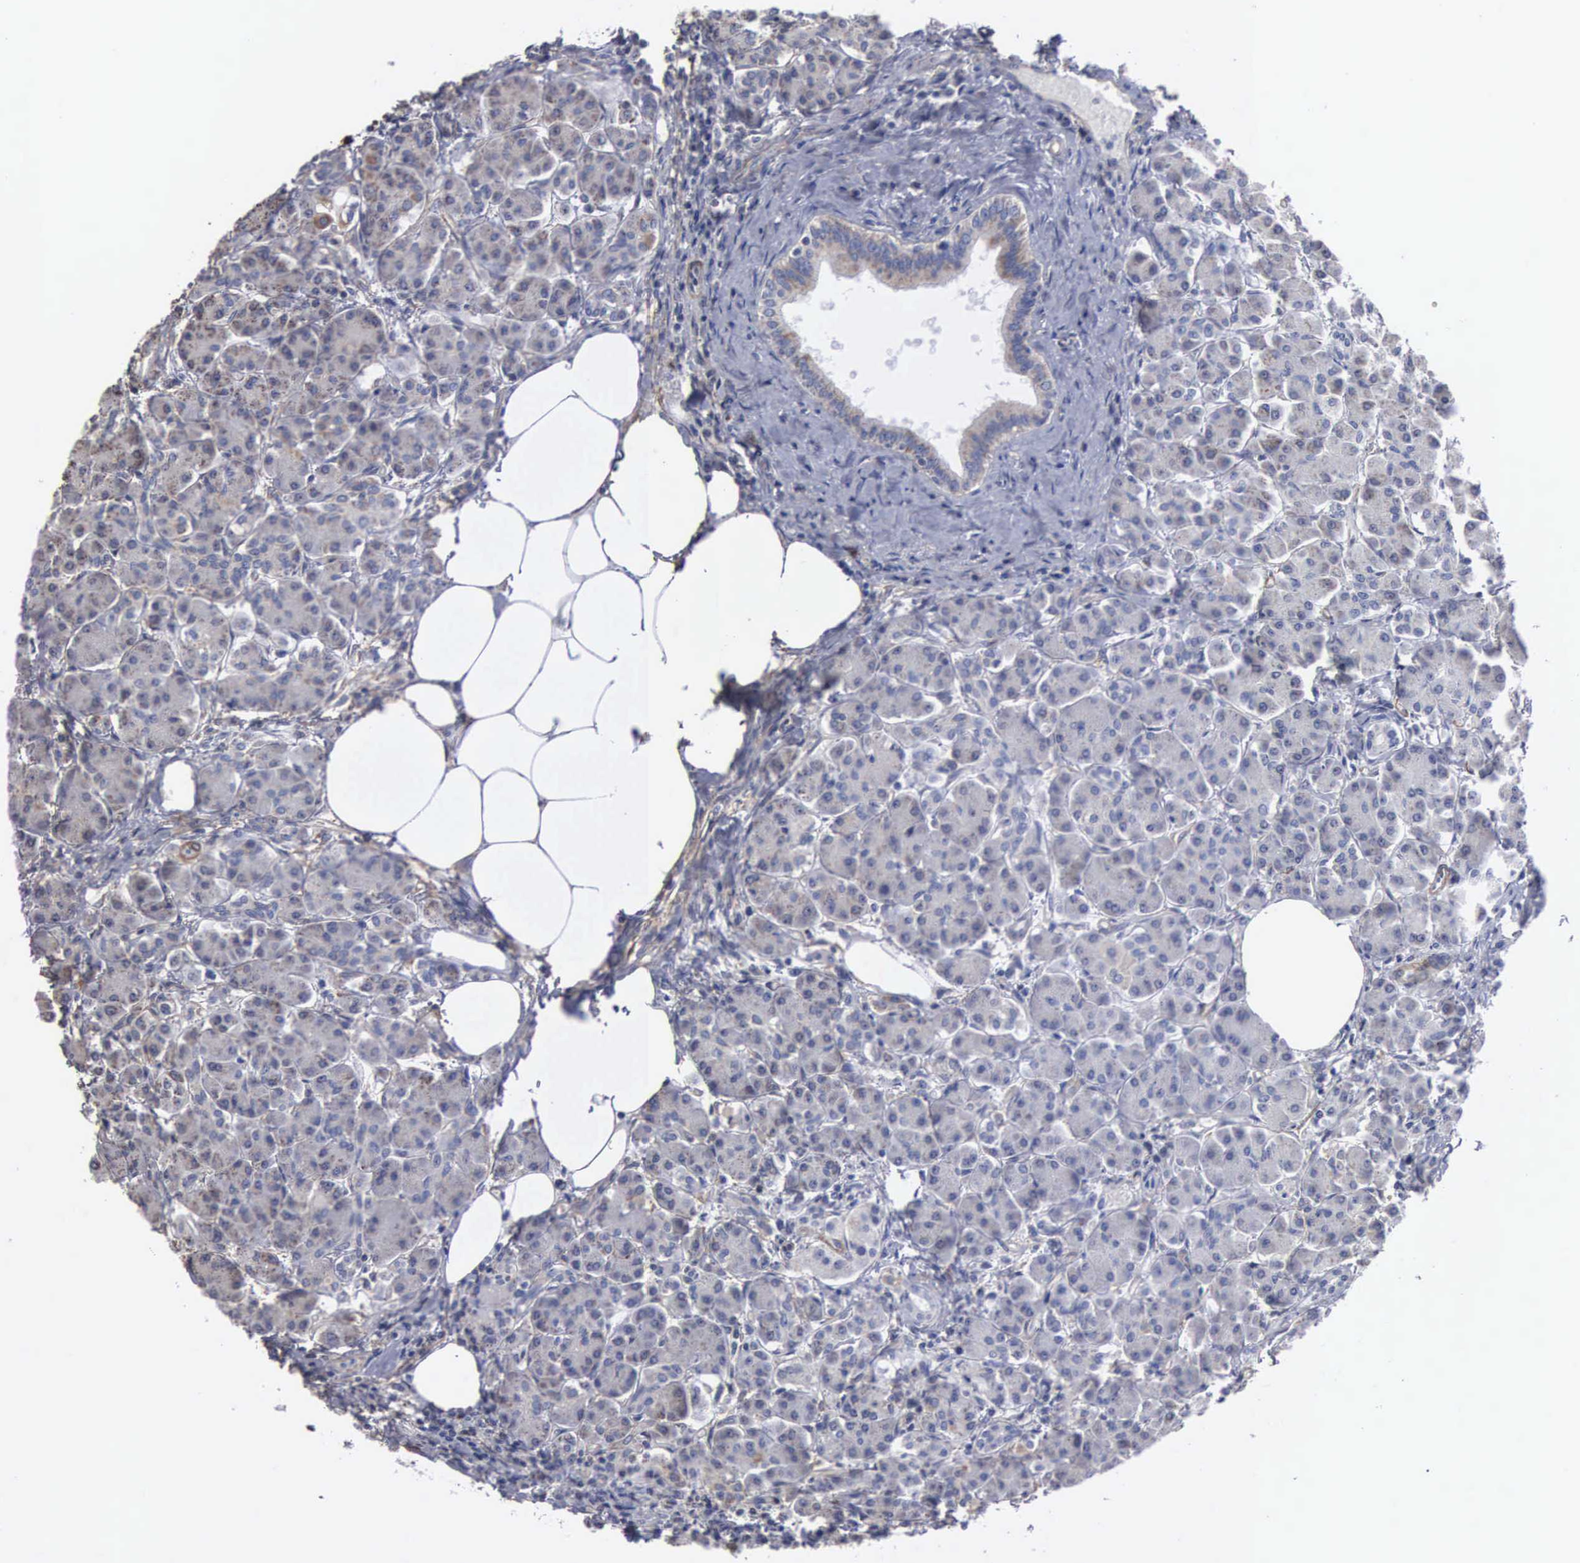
{"staining": {"intensity": "weak", "quantity": "25%-75%", "location": "cytoplasmic/membranous"}, "tissue": "pancreas", "cell_type": "Exocrine glandular cells", "image_type": "normal", "snomed": [{"axis": "morphology", "description": "Normal tissue, NOS"}, {"axis": "topography", "description": "Pancreas"}], "caption": "Immunohistochemical staining of benign human pancreas reveals low levels of weak cytoplasmic/membranous staining in approximately 25%-75% of exocrine glandular cells. The staining was performed using DAB (3,3'-diaminobenzidine) to visualize the protein expression in brown, while the nuclei were stained in blue with hematoxylin (Magnification: 20x).", "gene": "NGDN", "patient": {"sex": "female", "age": 73}}